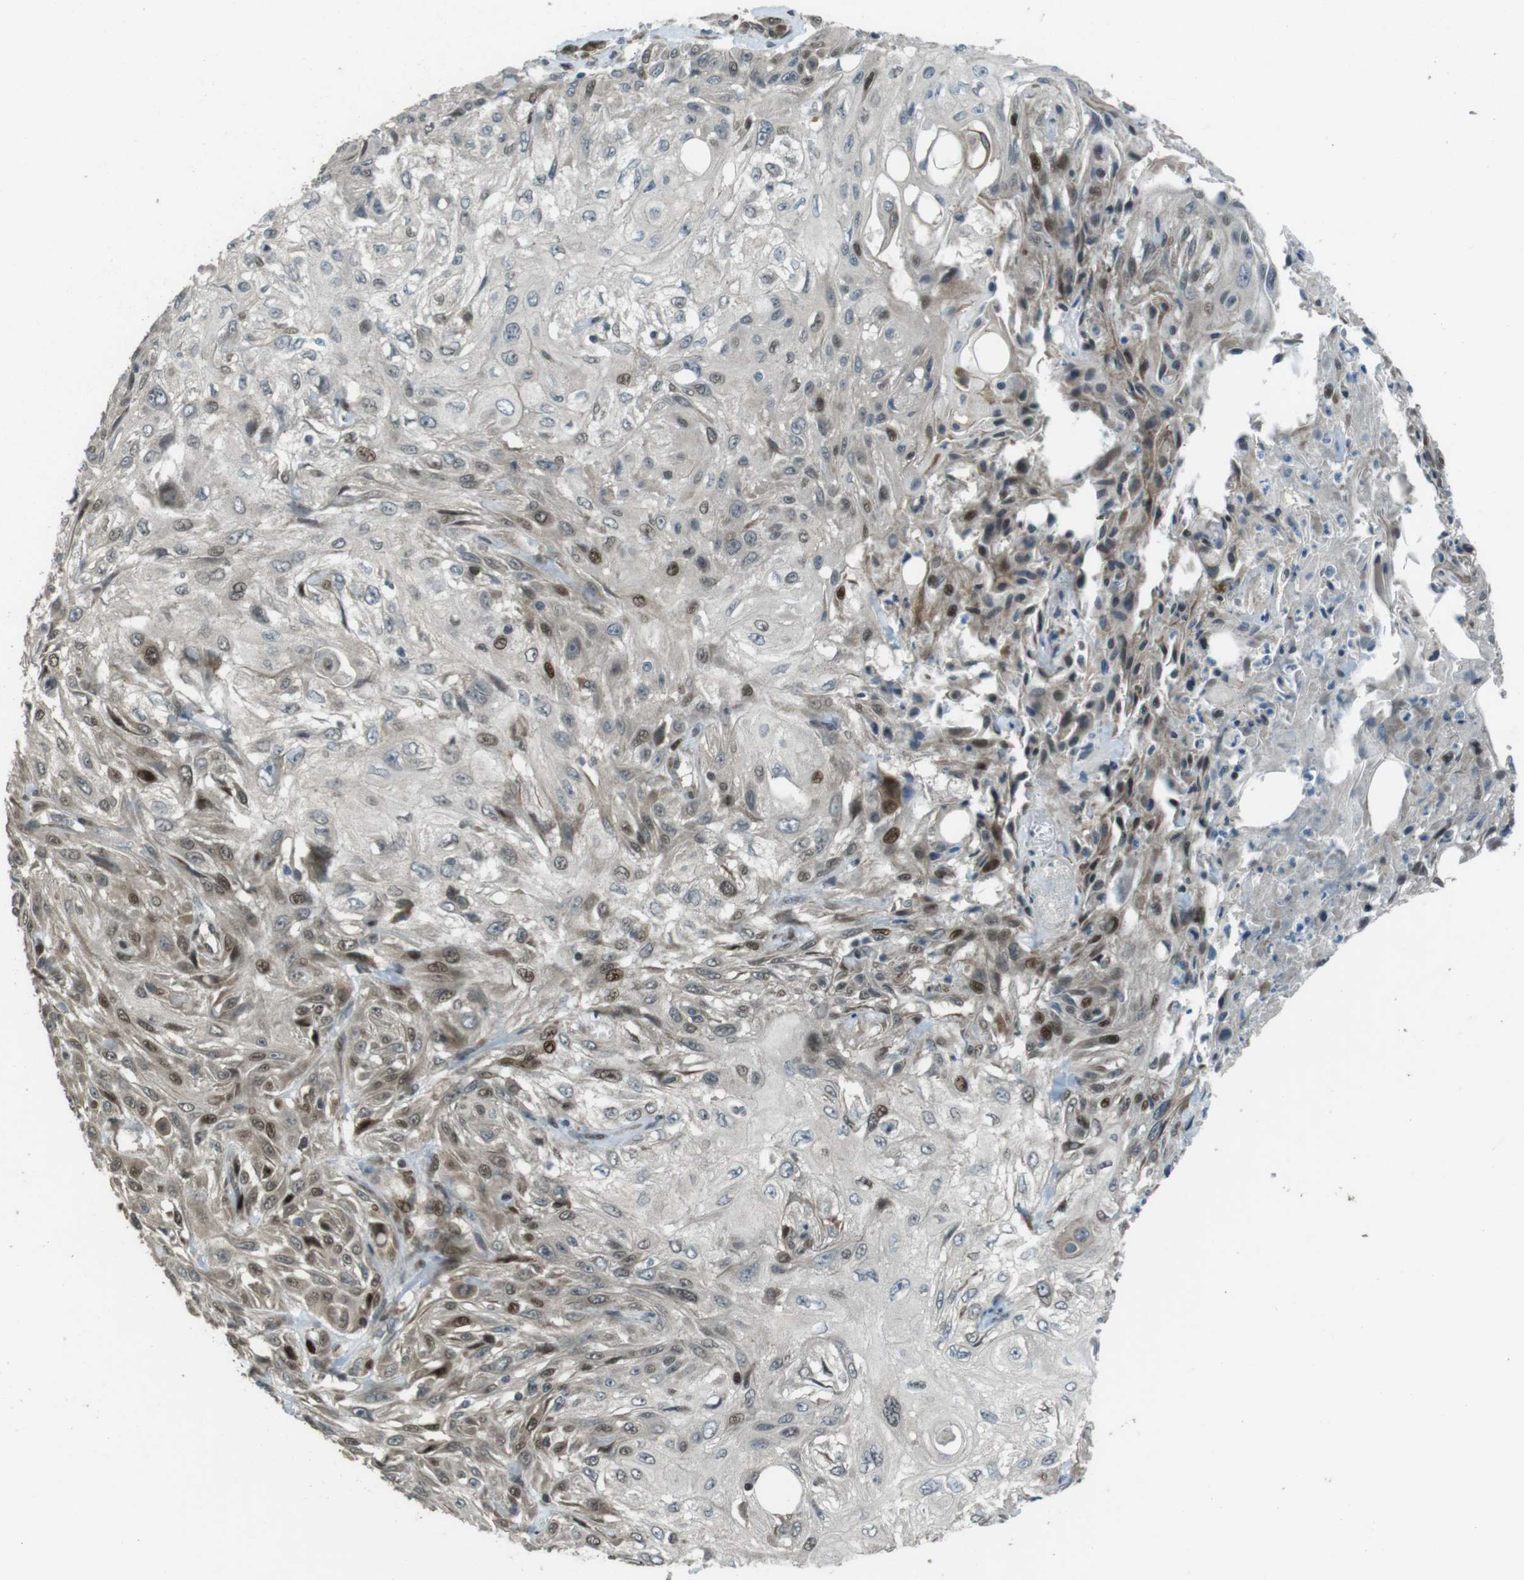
{"staining": {"intensity": "weak", "quantity": "25%-75%", "location": "nuclear"}, "tissue": "skin cancer", "cell_type": "Tumor cells", "image_type": "cancer", "snomed": [{"axis": "morphology", "description": "Squamous cell carcinoma, NOS"}, {"axis": "topography", "description": "Skin"}], "caption": "Immunohistochemistry of human skin squamous cell carcinoma shows low levels of weak nuclear positivity in about 25%-75% of tumor cells.", "gene": "ZNF330", "patient": {"sex": "male", "age": 75}}